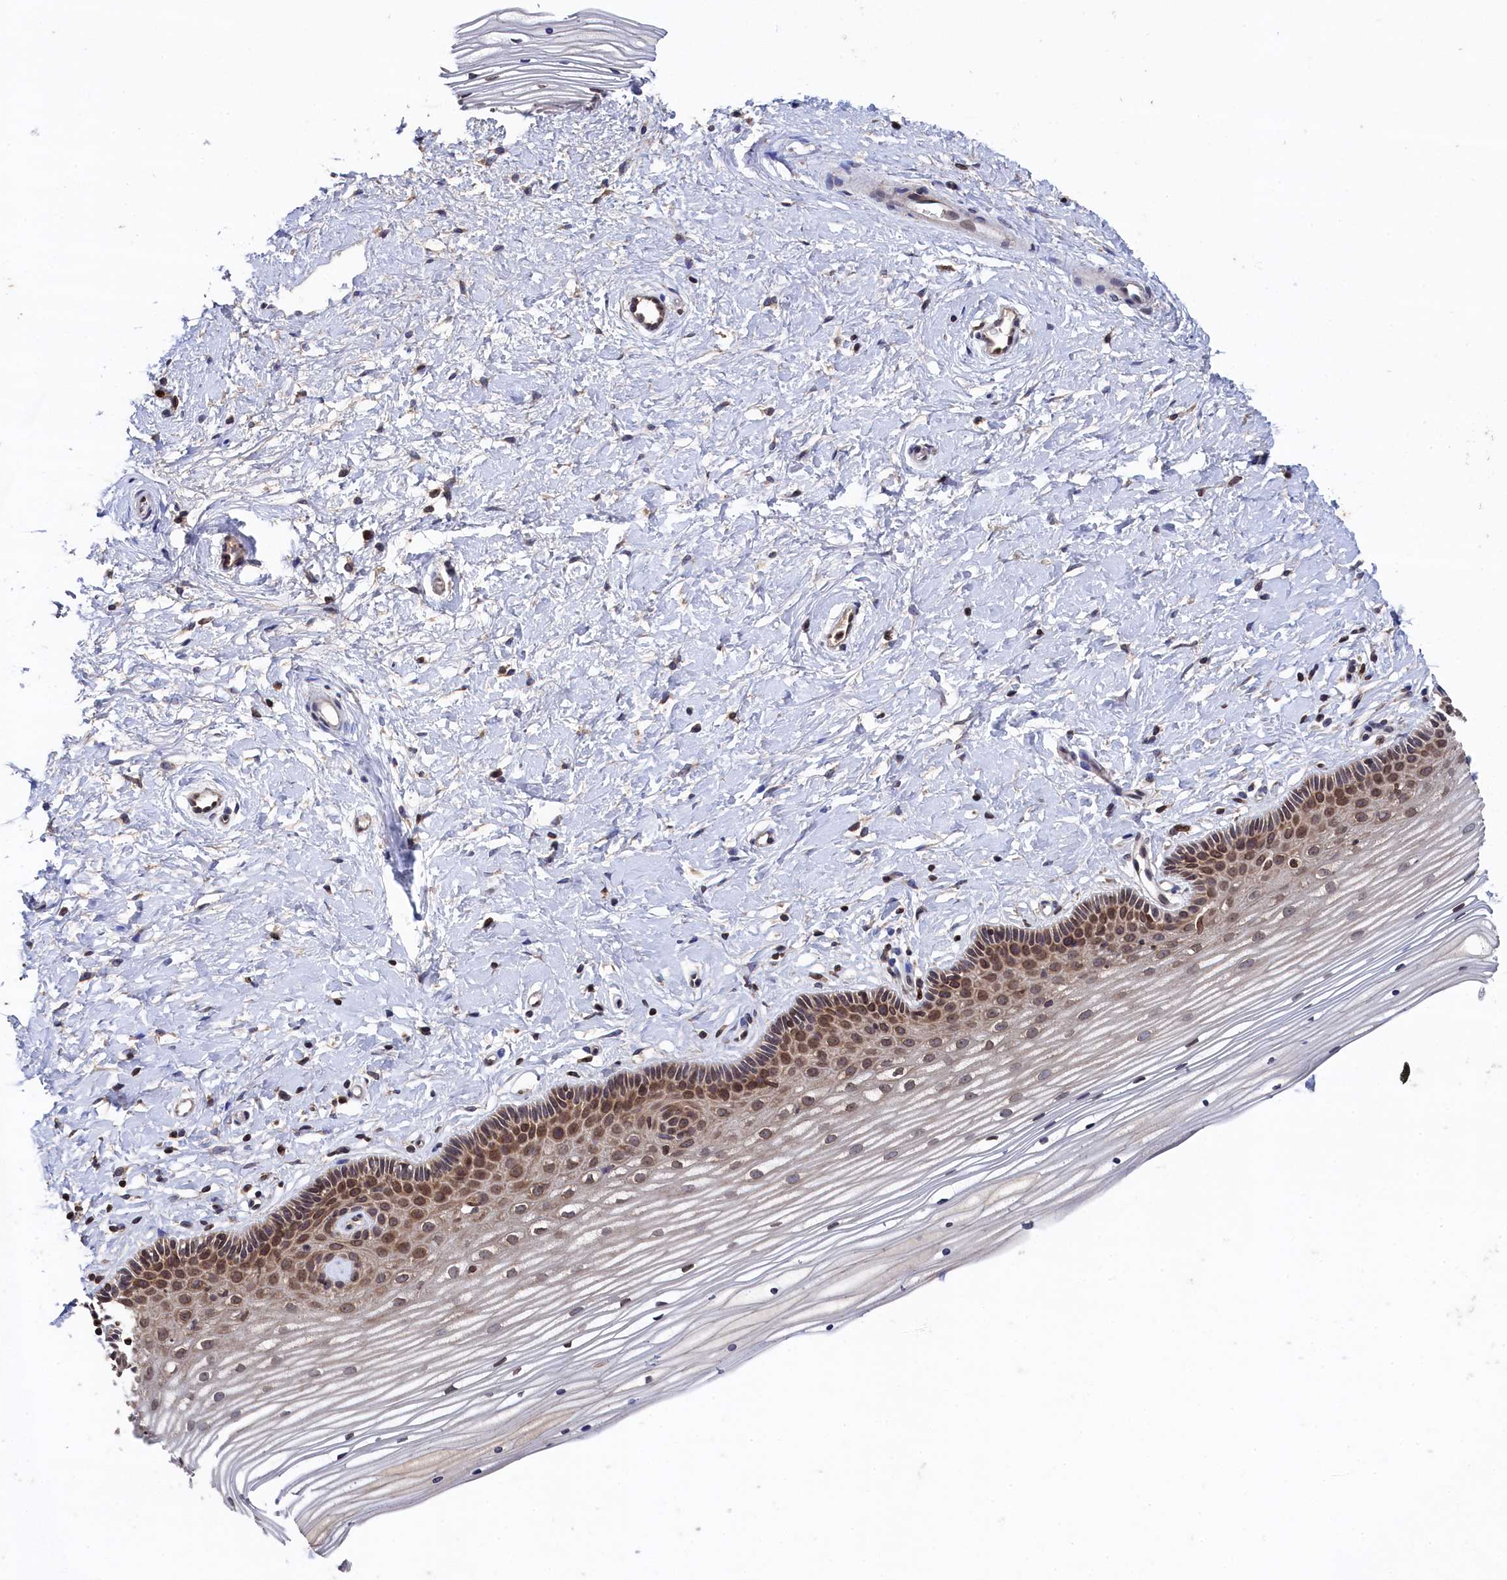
{"staining": {"intensity": "moderate", "quantity": ">75%", "location": "cytoplasmic/membranous,nuclear"}, "tissue": "vagina", "cell_type": "Squamous epithelial cells", "image_type": "normal", "snomed": [{"axis": "morphology", "description": "Normal tissue, NOS"}, {"axis": "topography", "description": "Vagina"}, {"axis": "topography", "description": "Cervix"}], "caption": "Vagina stained with a protein marker displays moderate staining in squamous epithelial cells.", "gene": "ANKEF1", "patient": {"sex": "female", "age": 40}}